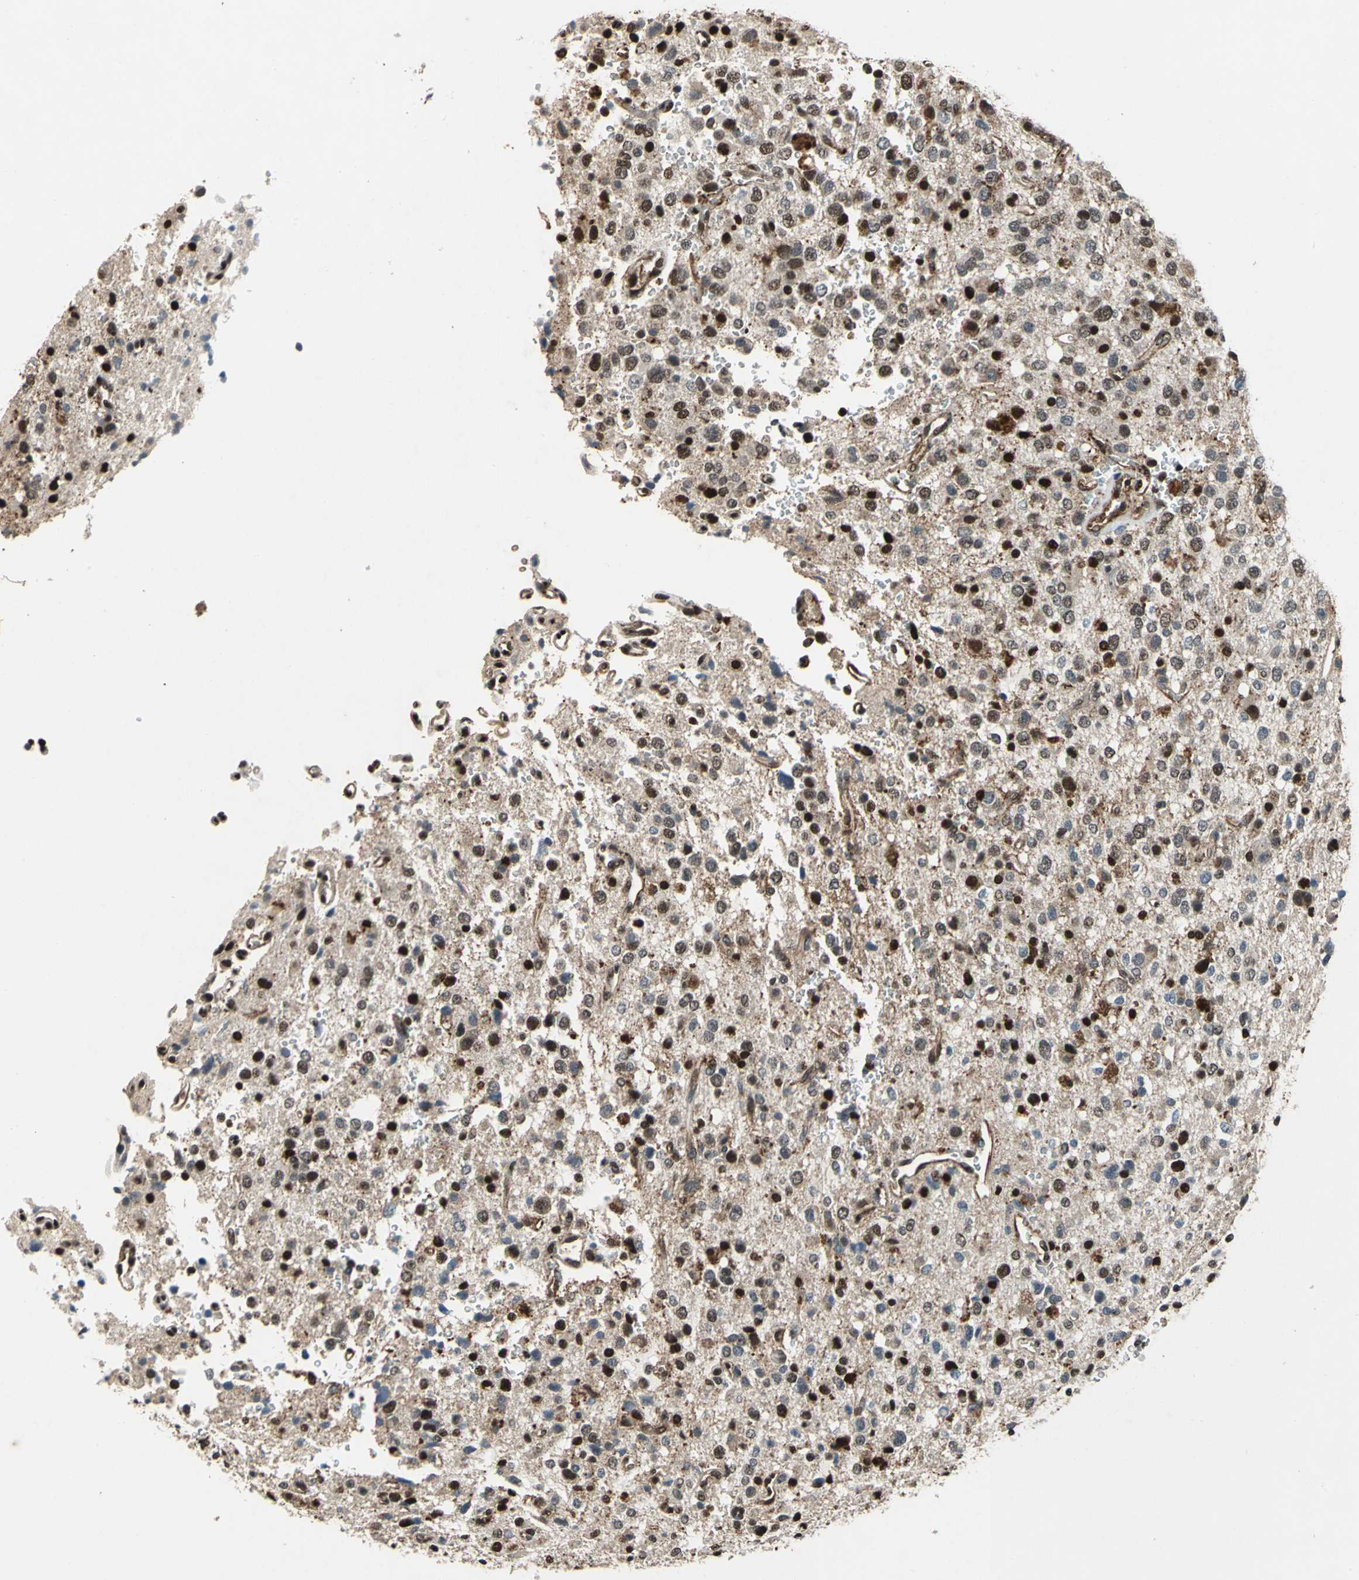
{"staining": {"intensity": "strong", "quantity": "25%-75%", "location": "nuclear"}, "tissue": "glioma", "cell_type": "Tumor cells", "image_type": "cancer", "snomed": [{"axis": "morphology", "description": "Glioma, malignant, High grade"}, {"axis": "topography", "description": "Brain"}], "caption": "This histopathology image shows immunohistochemistry (IHC) staining of glioma, with high strong nuclear expression in approximately 25%-75% of tumor cells.", "gene": "ANP32A", "patient": {"sex": "male", "age": 47}}